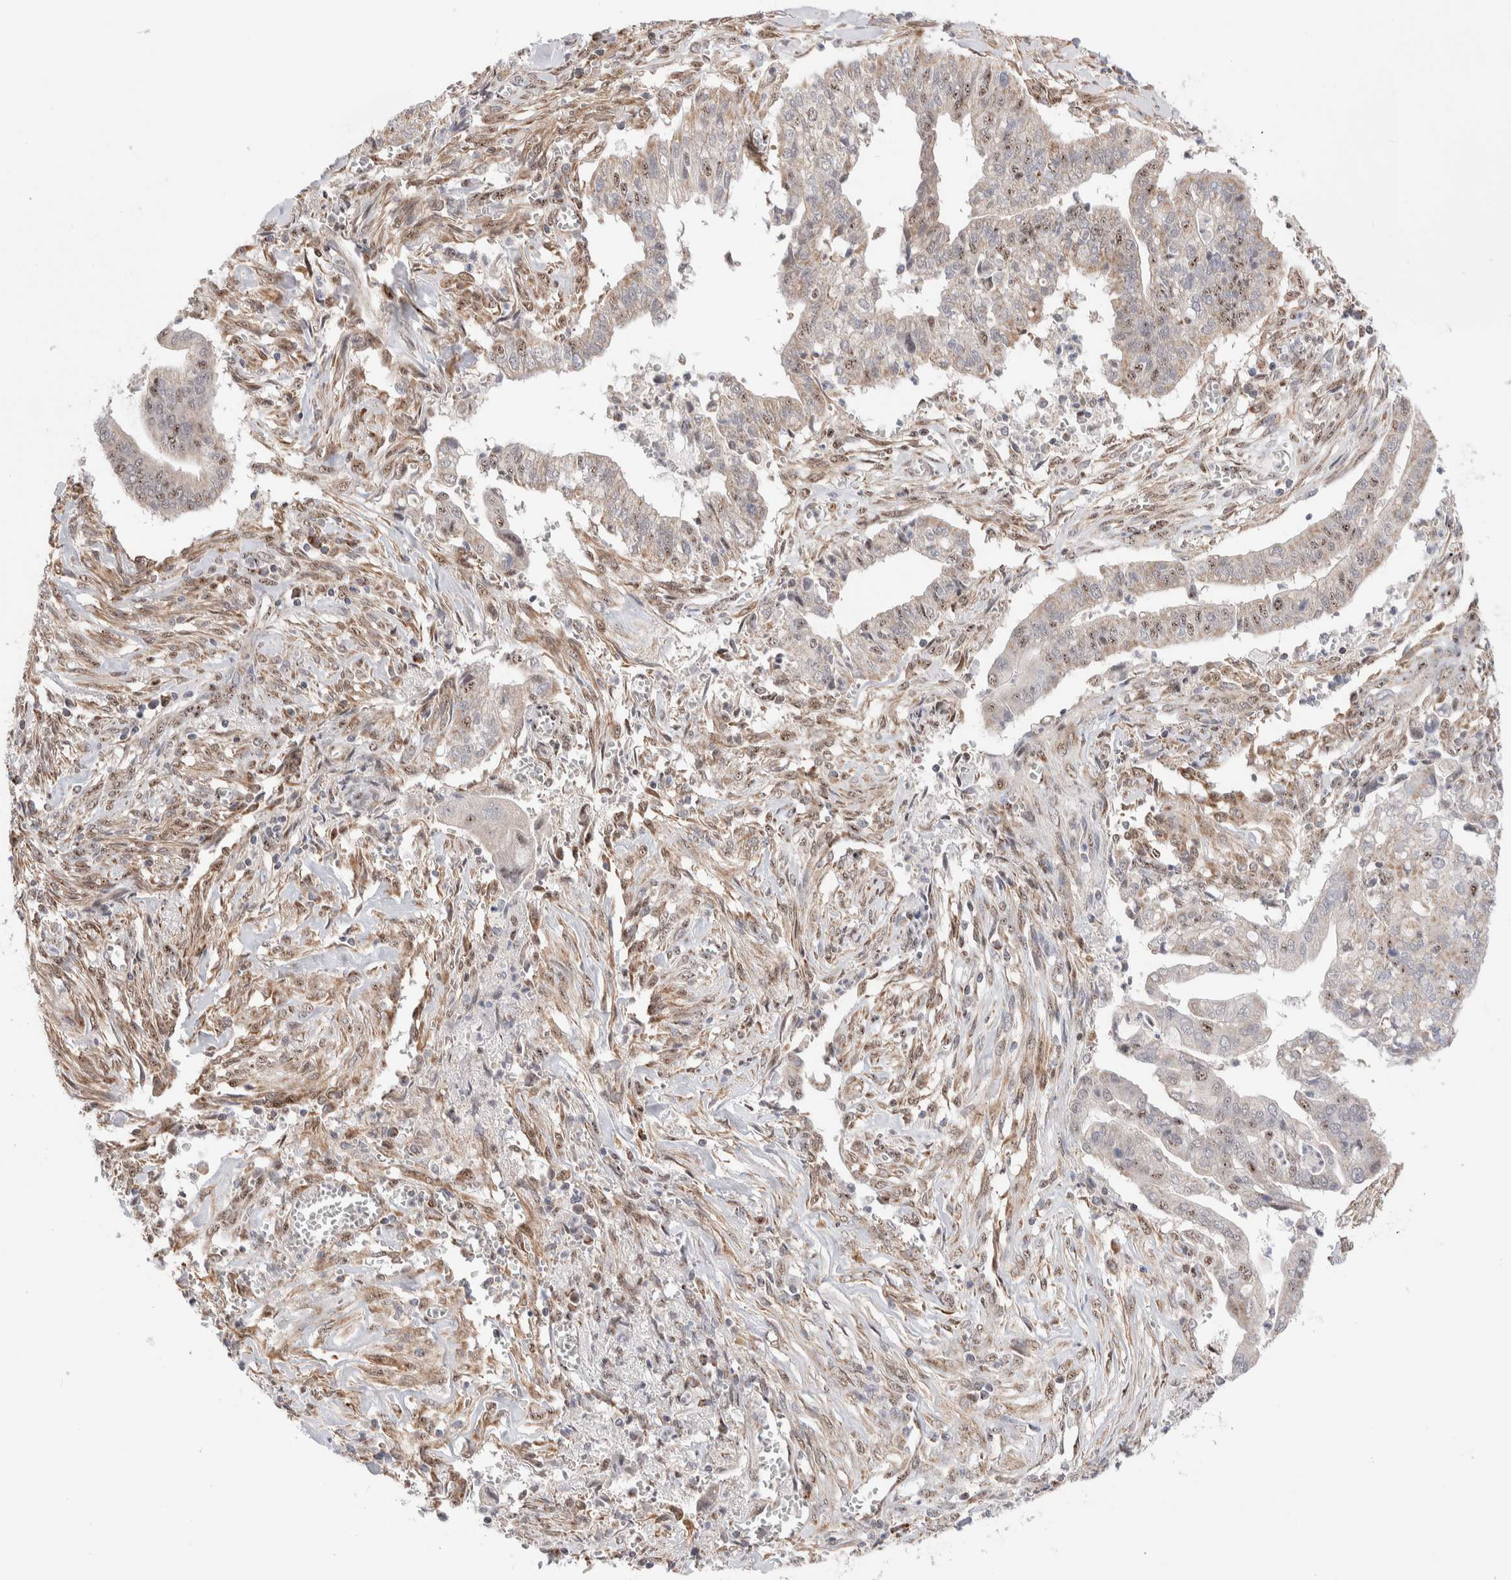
{"staining": {"intensity": "moderate", "quantity": "<25%", "location": "nuclear"}, "tissue": "cervical cancer", "cell_type": "Tumor cells", "image_type": "cancer", "snomed": [{"axis": "morphology", "description": "Adenocarcinoma, NOS"}, {"axis": "topography", "description": "Cervix"}], "caption": "The image reveals immunohistochemical staining of cervical adenocarcinoma. There is moderate nuclear positivity is appreciated in about <25% of tumor cells. Ihc stains the protein in brown and the nuclei are stained blue.", "gene": "ZNF695", "patient": {"sex": "female", "age": 44}}